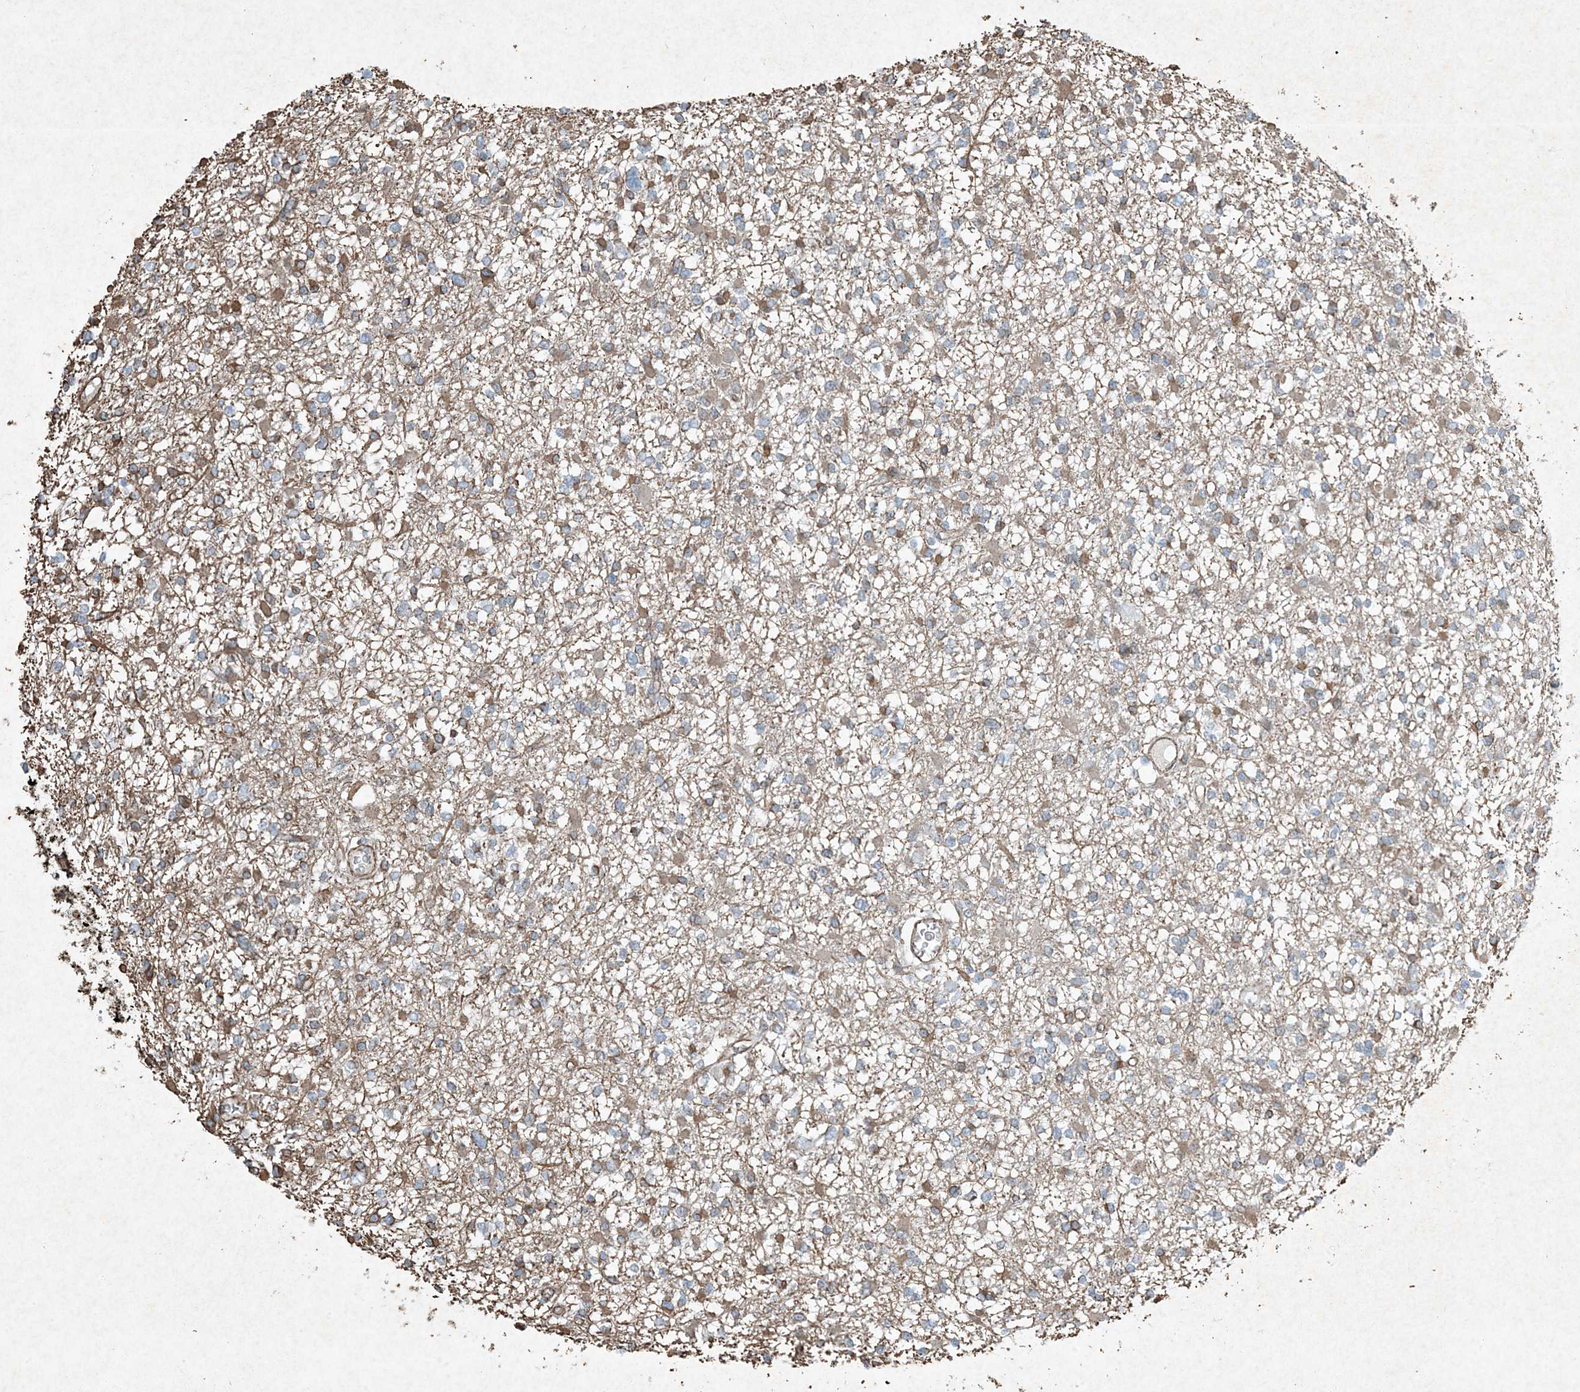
{"staining": {"intensity": "moderate", "quantity": "<25%", "location": "cytoplasmic/membranous"}, "tissue": "glioma", "cell_type": "Tumor cells", "image_type": "cancer", "snomed": [{"axis": "morphology", "description": "Glioma, malignant, Low grade"}, {"axis": "topography", "description": "Brain"}], "caption": "DAB immunohistochemical staining of malignant glioma (low-grade) displays moderate cytoplasmic/membranous protein expression in about <25% of tumor cells. Using DAB (3,3'-diaminobenzidine) (brown) and hematoxylin (blue) stains, captured at high magnification using brightfield microscopy.", "gene": "RYK", "patient": {"sex": "female", "age": 22}}